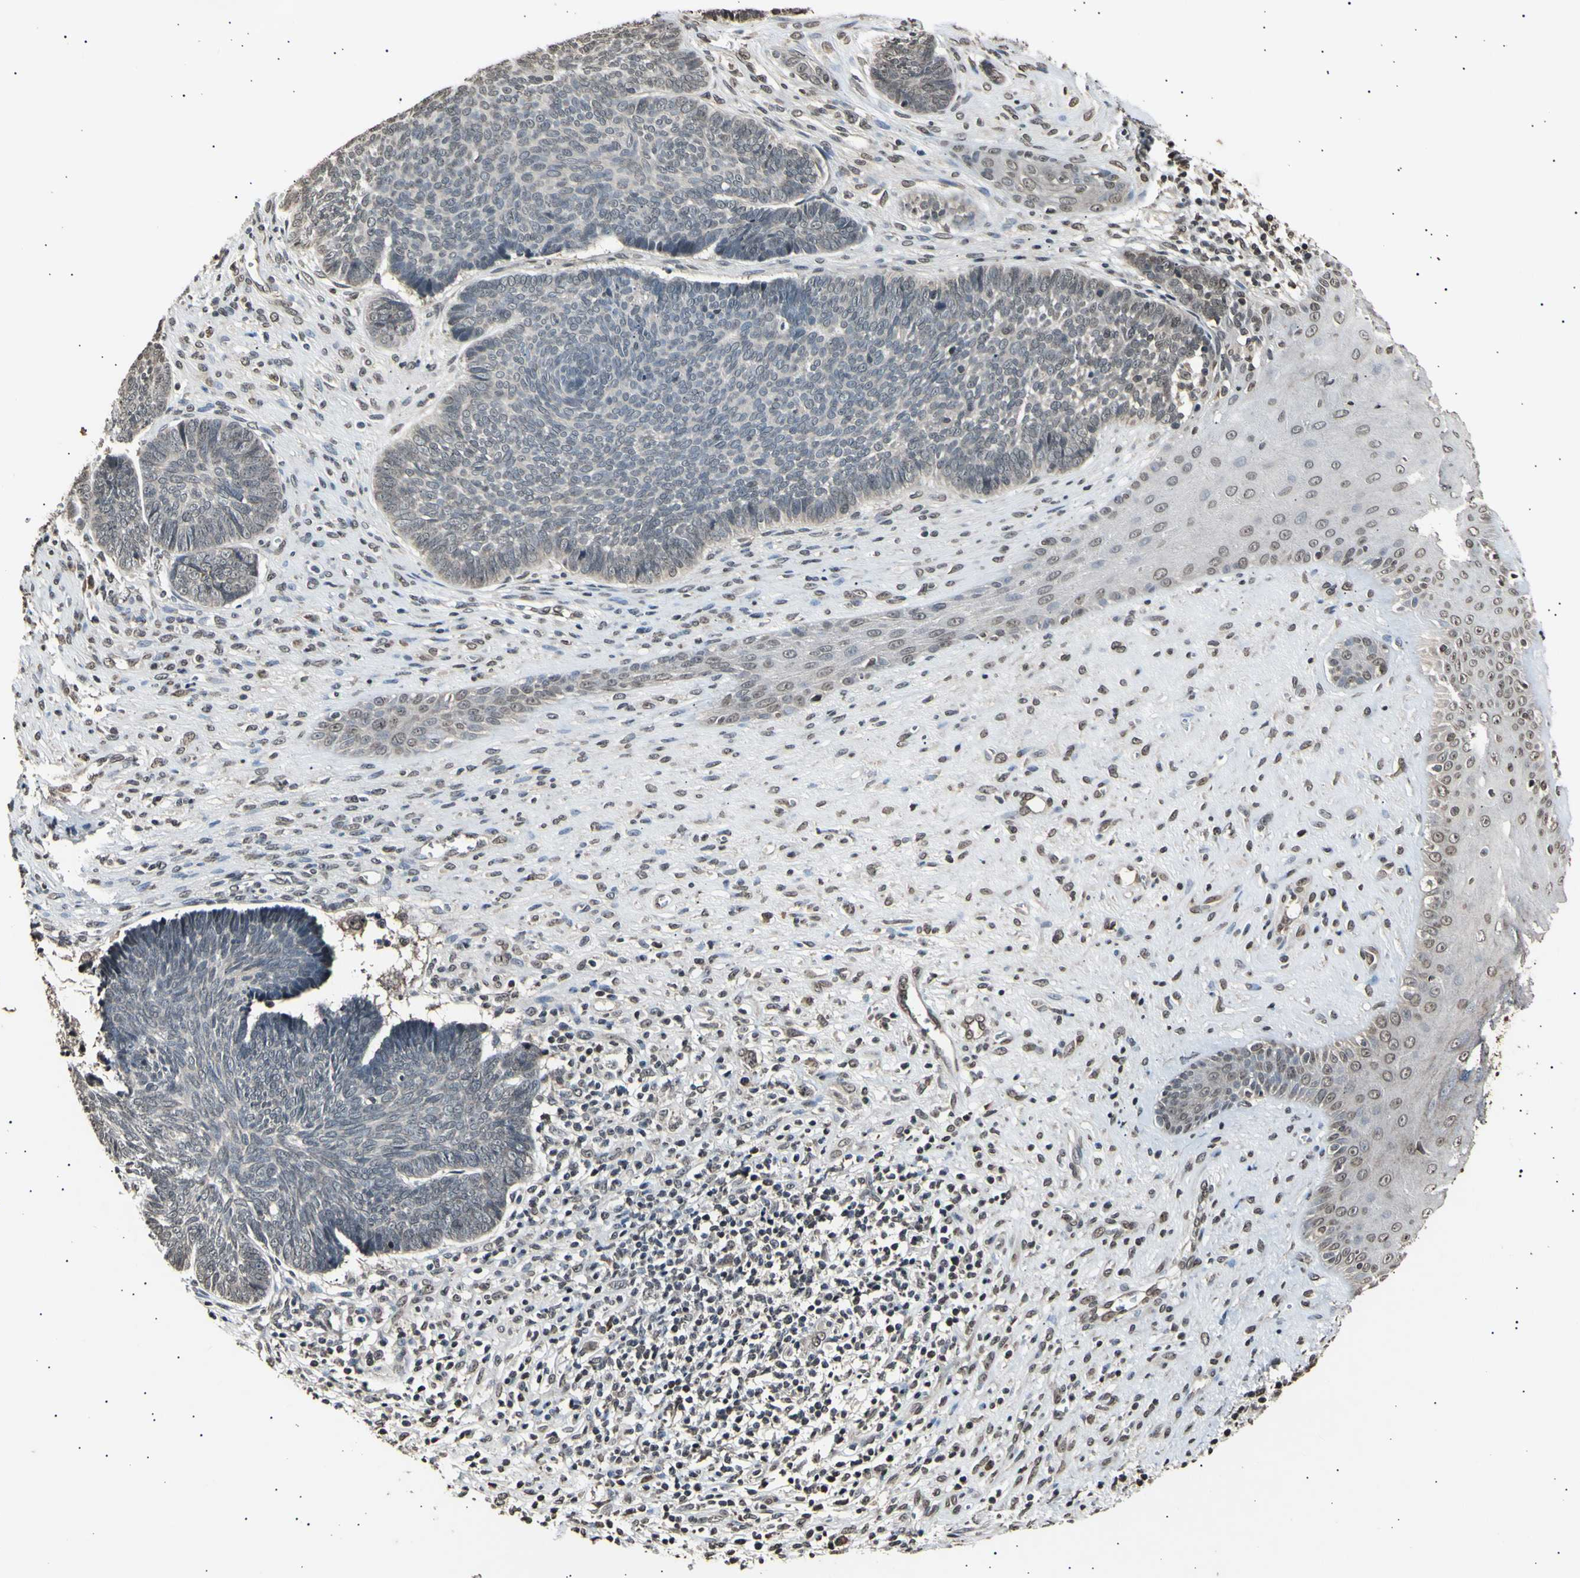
{"staining": {"intensity": "moderate", "quantity": "25%-75%", "location": "cytoplasmic/membranous,nuclear"}, "tissue": "skin cancer", "cell_type": "Tumor cells", "image_type": "cancer", "snomed": [{"axis": "morphology", "description": "Basal cell carcinoma"}, {"axis": "topography", "description": "Skin"}], "caption": "A brown stain labels moderate cytoplasmic/membranous and nuclear positivity of a protein in human basal cell carcinoma (skin) tumor cells. Nuclei are stained in blue.", "gene": "ANAPC7", "patient": {"sex": "male", "age": 84}}